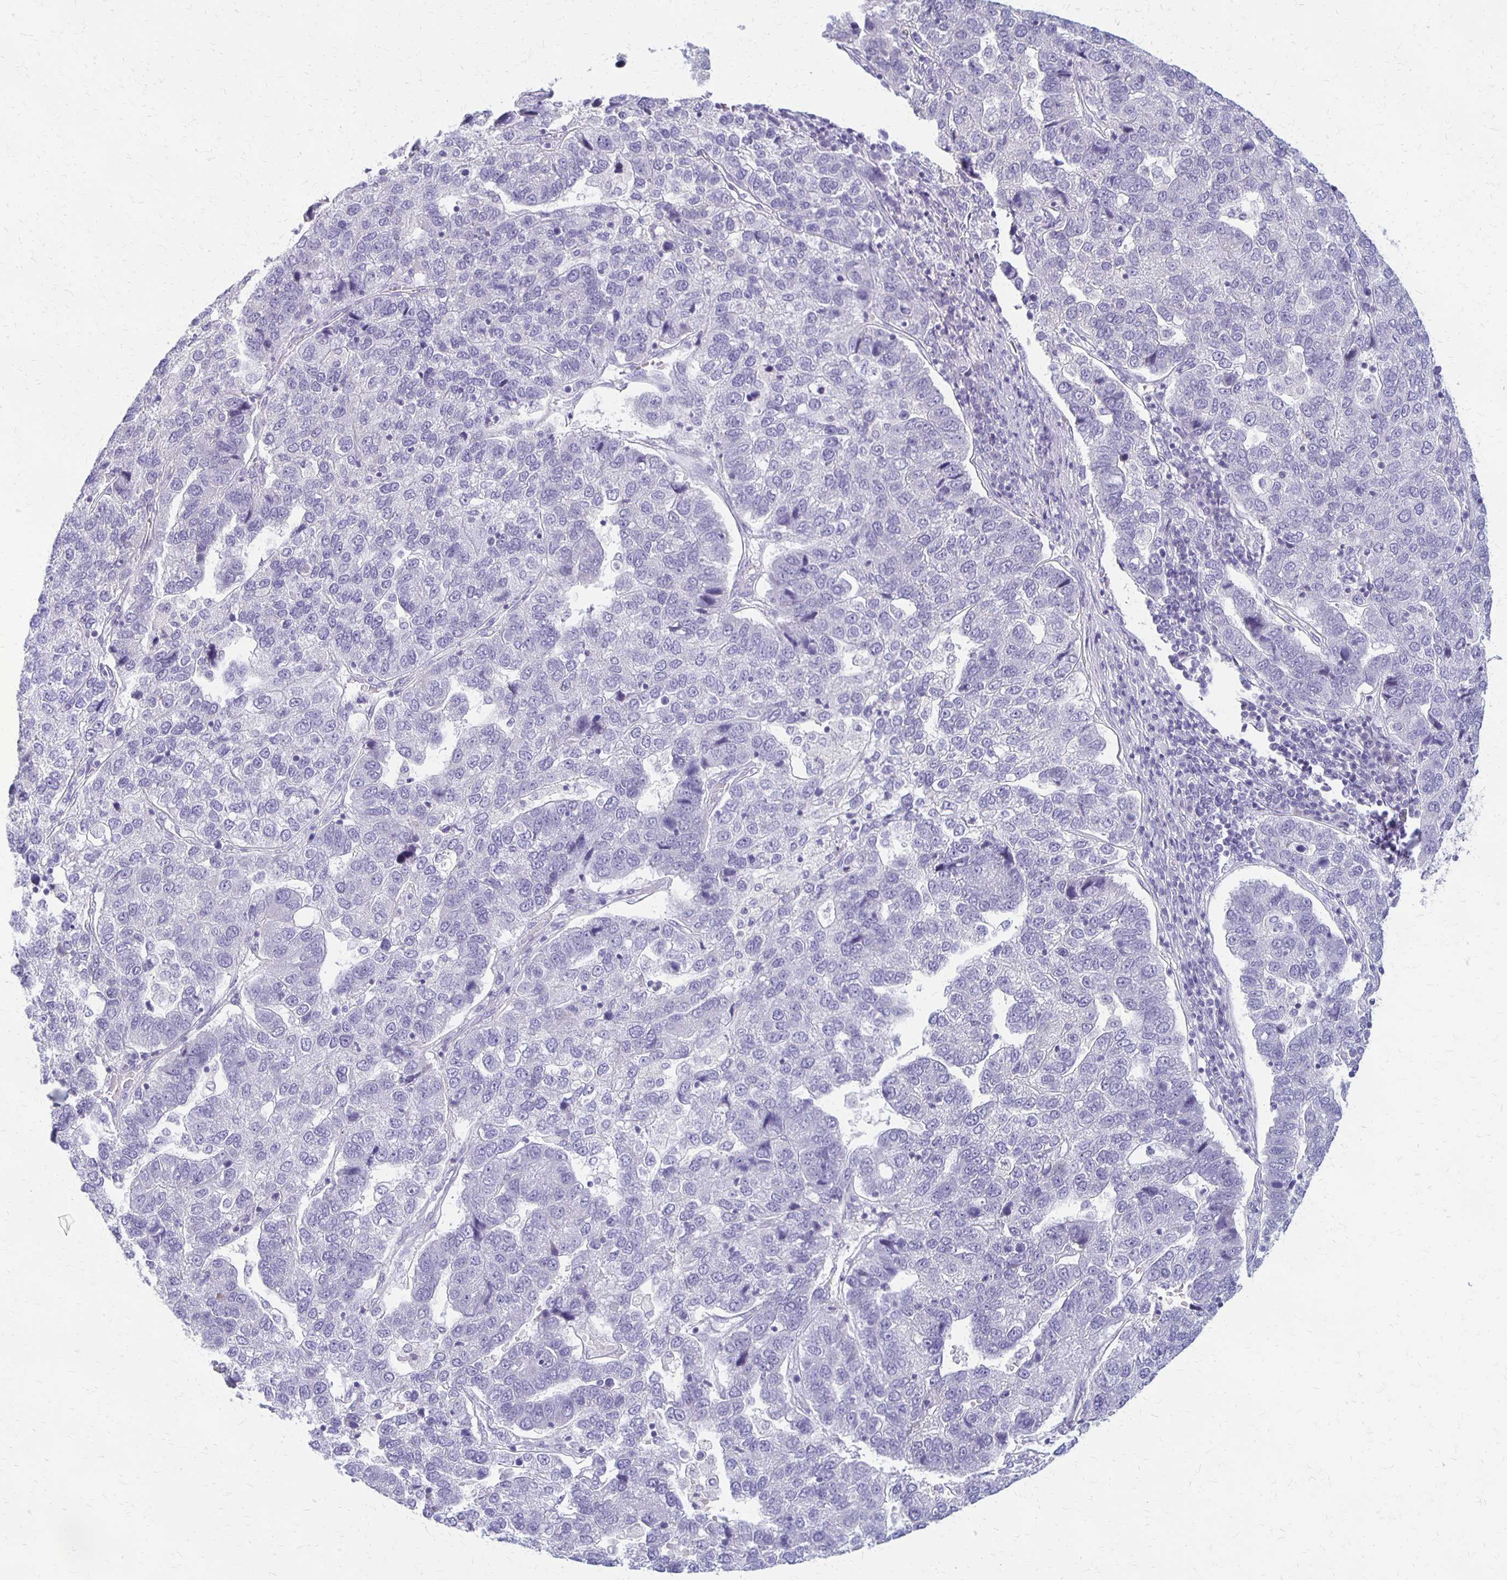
{"staining": {"intensity": "negative", "quantity": "none", "location": "none"}, "tissue": "pancreatic cancer", "cell_type": "Tumor cells", "image_type": "cancer", "snomed": [{"axis": "morphology", "description": "Adenocarcinoma, NOS"}, {"axis": "topography", "description": "Pancreas"}], "caption": "Image shows no protein expression in tumor cells of pancreatic cancer tissue.", "gene": "RHOC", "patient": {"sex": "female", "age": 61}}